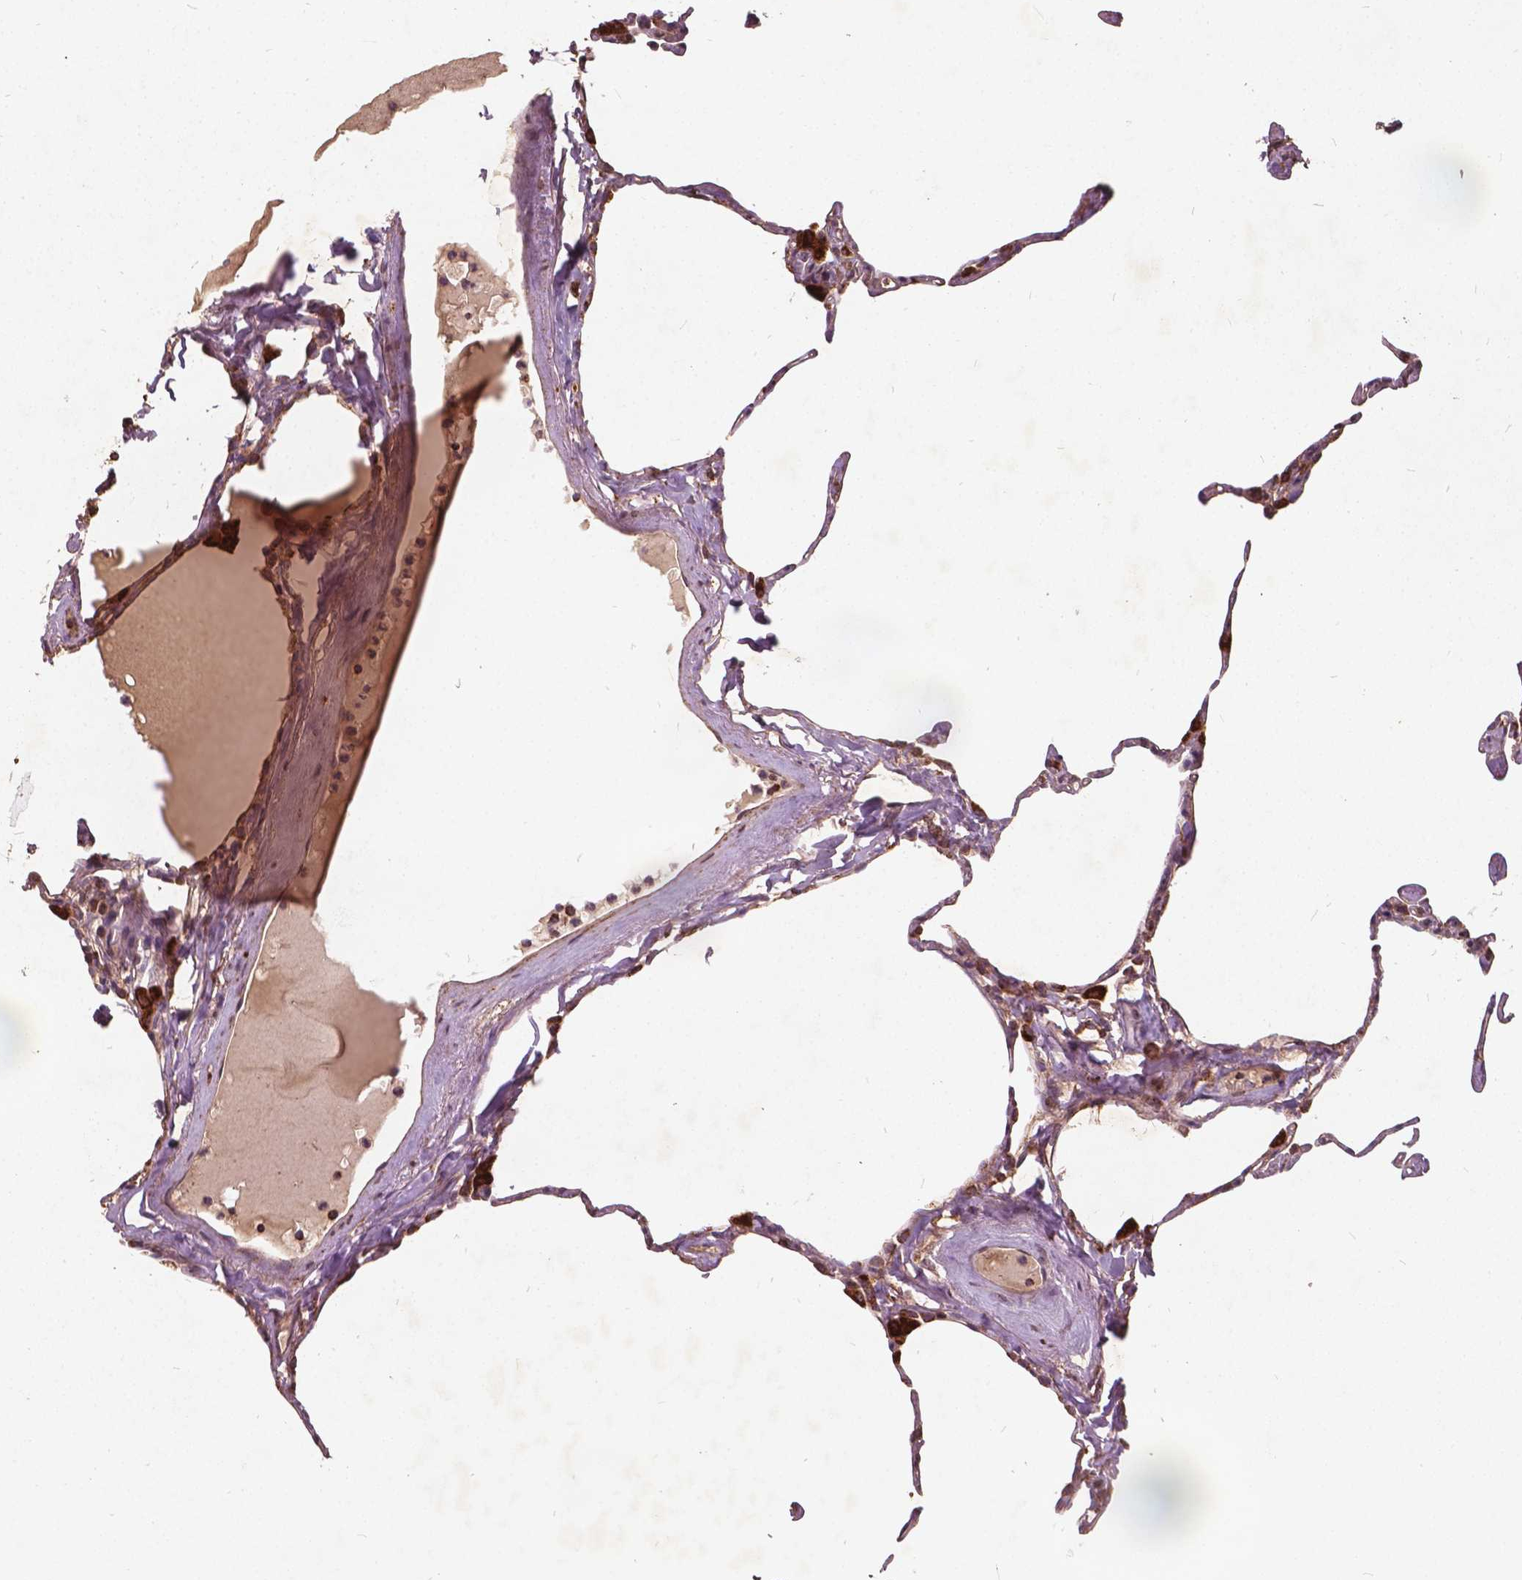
{"staining": {"intensity": "weak", "quantity": "25%-75%", "location": "cytoplasmic/membranous"}, "tissue": "lung", "cell_type": "Alveolar cells", "image_type": "normal", "snomed": [{"axis": "morphology", "description": "Normal tissue, NOS"}, {"axis": "topography", "description": "Lung"}], "caption": "Protein staining of unremarkable lung shows weak cytoplasmic/membranous expression in approximately 25%-75% of alveolar cells. The protein of interest is shown in brown color, while the nuclei are stained blue.", "gene": "UBXN2A", "patient": {"sex": "male", "age": 65}}